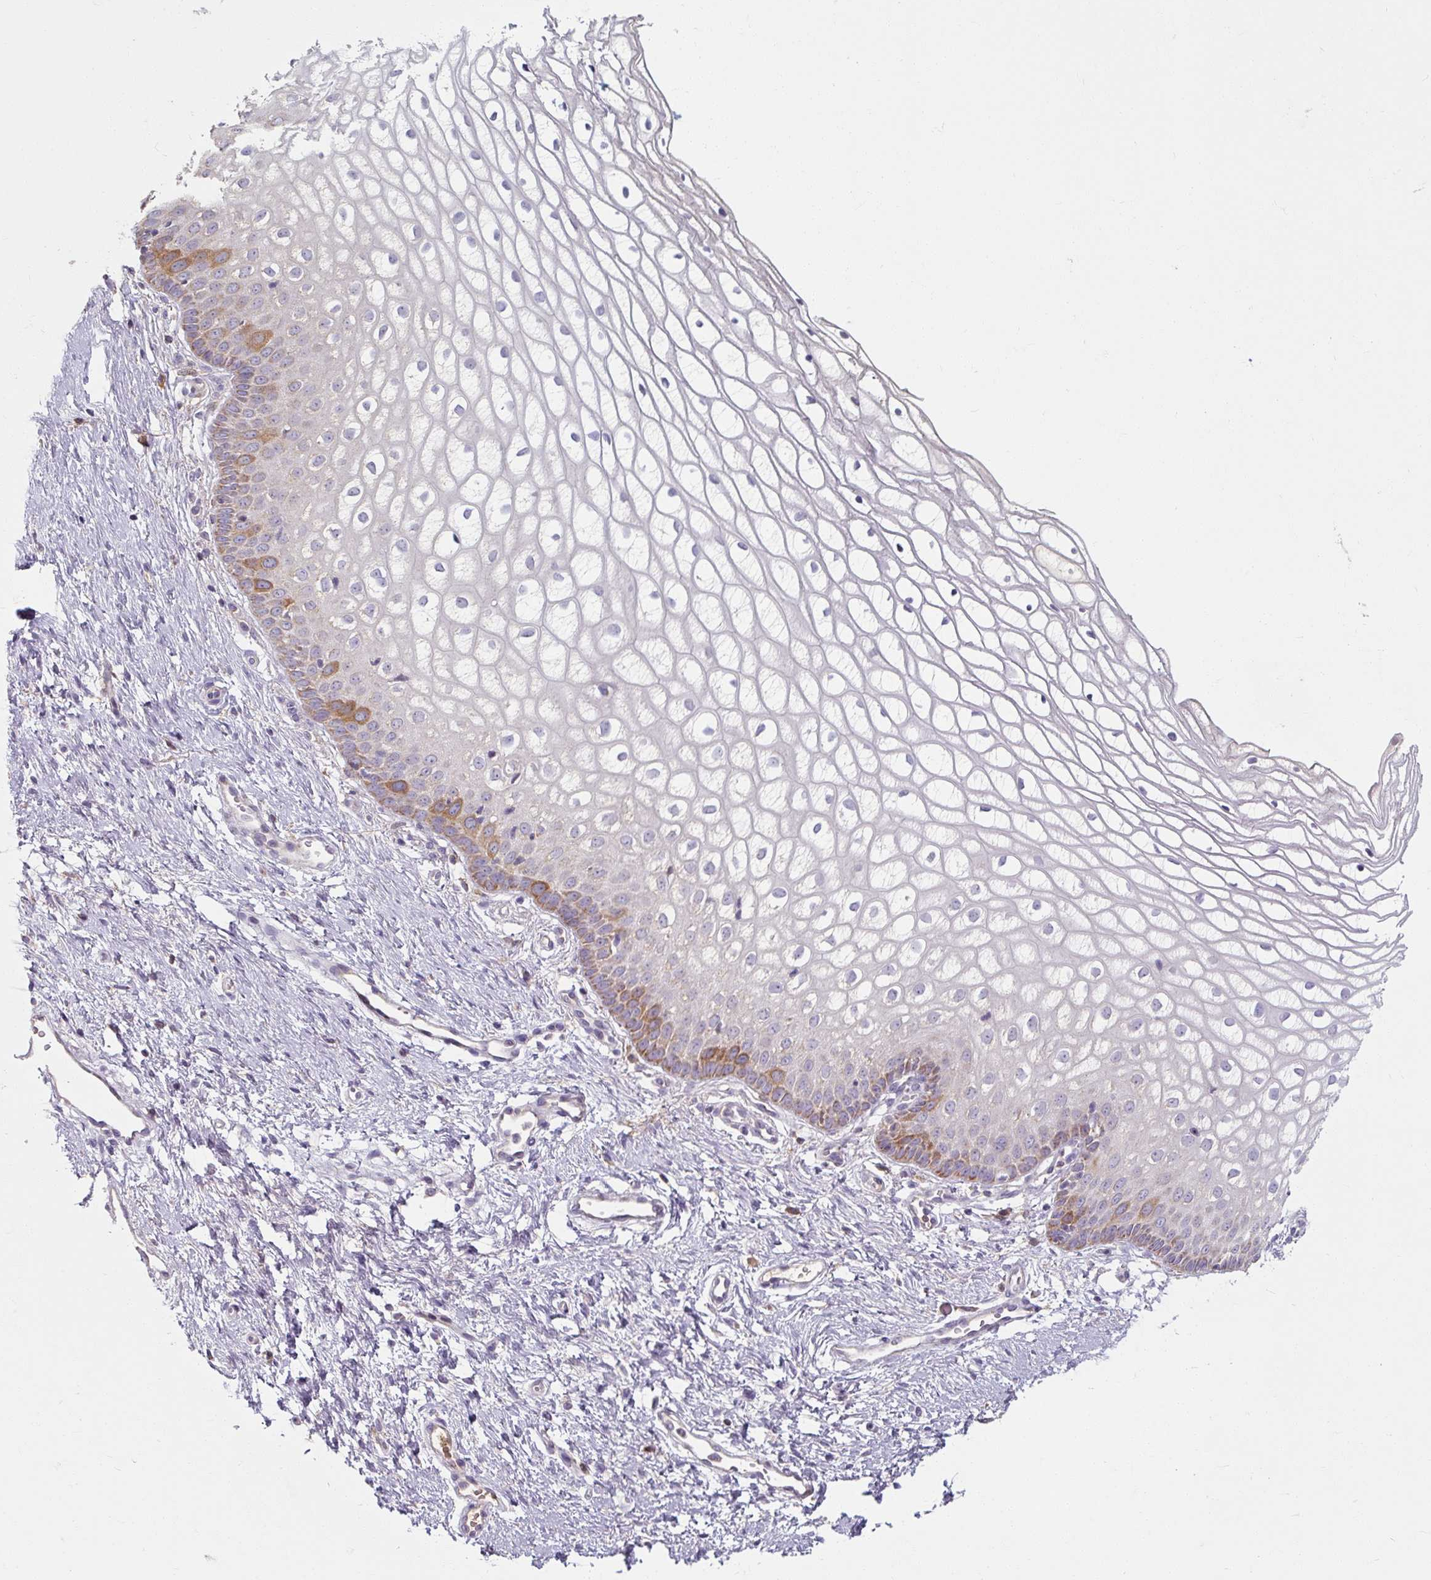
{"staining": {"intensity": "negative", "quantity": "none", "location": "none"}, "tissue": "cervix", "cell_type": "Glandular cells", "image_type": "normal", "snomed": [{"axis": "morphology", "description": "Normal tissue, NOS"}, {"axis": "topography", "description": "Cervix"}], "caption": "DAB (3,3'-diaminobenzidine) immunohistochemical staining of unremarkable cervix demonstrates no significant positivity in glandular cells. (Brightfield microscopy of DAB (3,3'-diaminobenzidine) immunohistochemistry at high magnification).", "gene": "TSEN54", "patient": {"sex": "female", "age": 36}}